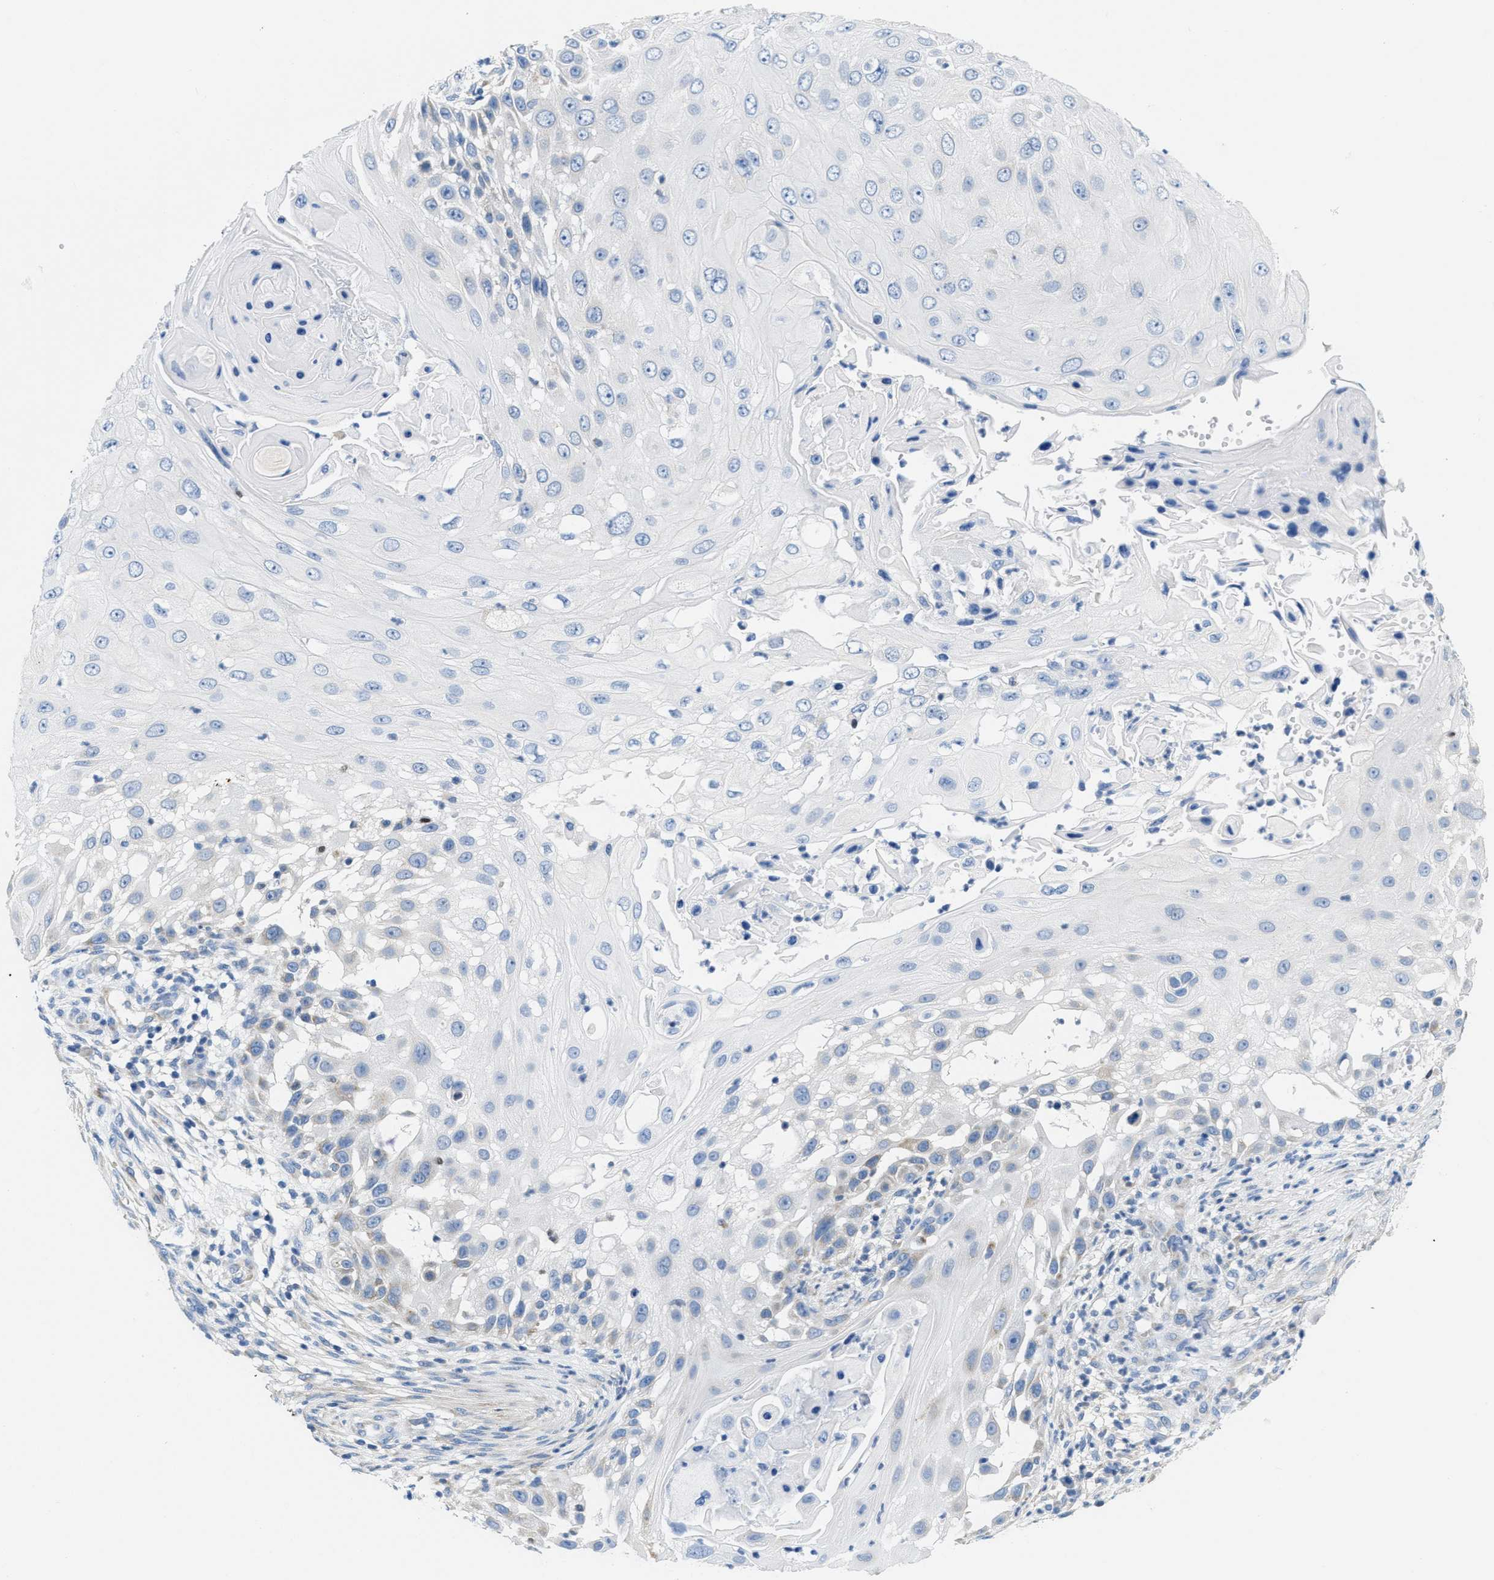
{"staining": {"intensity": "negative", "quantity": "none", "location": "none"}, "tissue": "skin cancer", "cell_type": "Tumor cells", "image_type": "cancer", "snomed": [{"axis": "morphology", "description": "Squamous cell carcinoma, NOS"}, {"axis": "topography", "description": "Skin"}], "caption": "DAB (3,3'-diaminobenzidine) immunohistochemical staining of skin squamous cell carcinoma exhibits no significant expression in tumor cells.", "gene": "PTDSS1", "patient": {"sex": "female", "age": 44}}